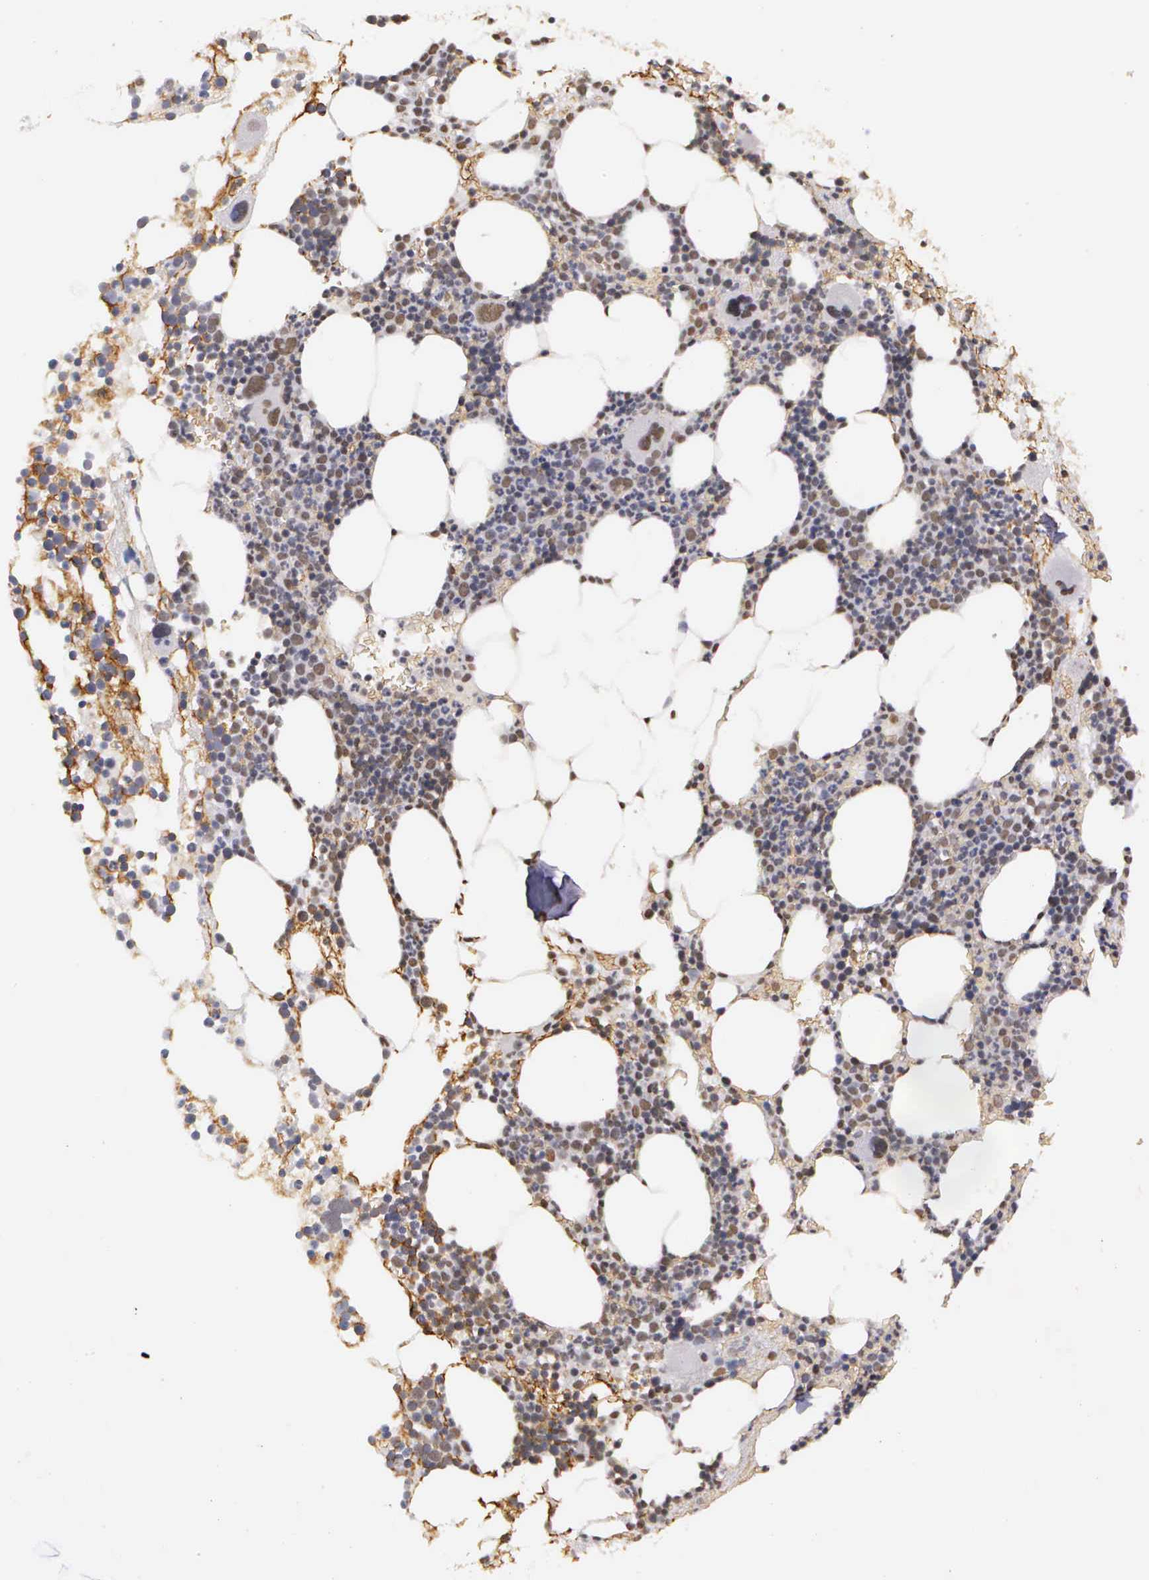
{"staining": {"intensity": "weak", "quantity": "25%-75%", "location": "nuclear"}, "tissue": "bone marrow", "cell_type": "Hematopoietic cells", "image_type": "normal", "snomed": [{"axis": "morphology", "description": "Normal tissue, NOS"}, {"axis": "topography", "description": "Bone marrow"}], "caption": "This is a micrograph of immunohistochemistry (IHC) staining of normal bone marrow, which shows weak positivity in the nuclear of hematopoietic cells.", "gene": "ARMCX5", "patient": {"sex": "male", "age": 75}}